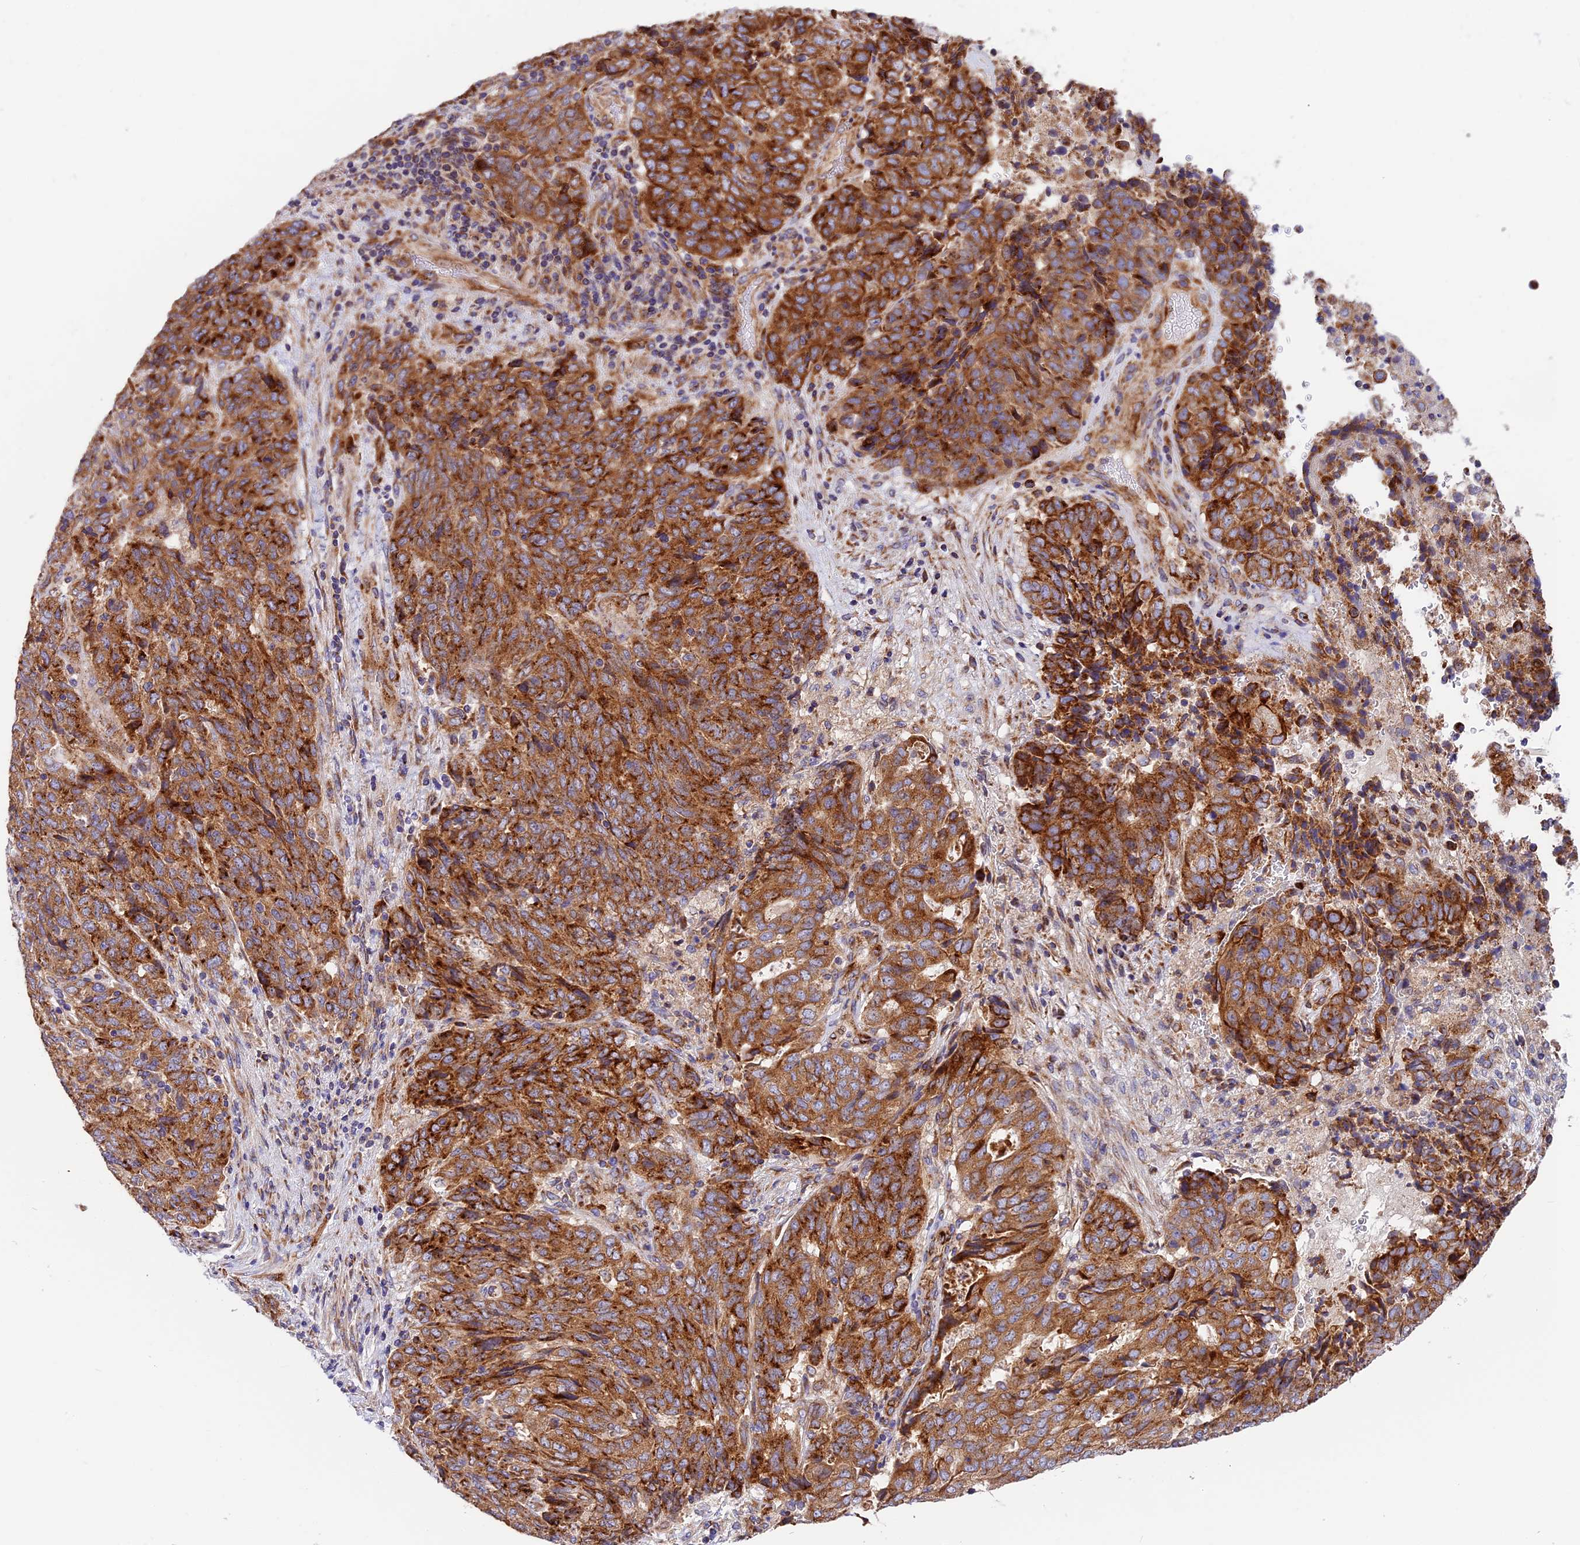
{"staining": {"intensity": "strong", "quantity": ">75%", "location": "cytoplasmic/membranous"}, "tissue": "endometrial cancer", "cell_type": "Tumor cells", "image_type": "cancer", "snomed": [{"axis": "morphology", "description": "Adenocarcinoma, NOS"}, {"axis": "topography", "description": "Endometrium"}], "caption": "Protein positivity by immunohistochemistry reveals strong cytoplasmic/membranous positivity in approximately >75% of tumor cells in adenocarcinoma (endometrial).", "gene": "MRAS", "patient": {"sex": "female", "age": 80}}